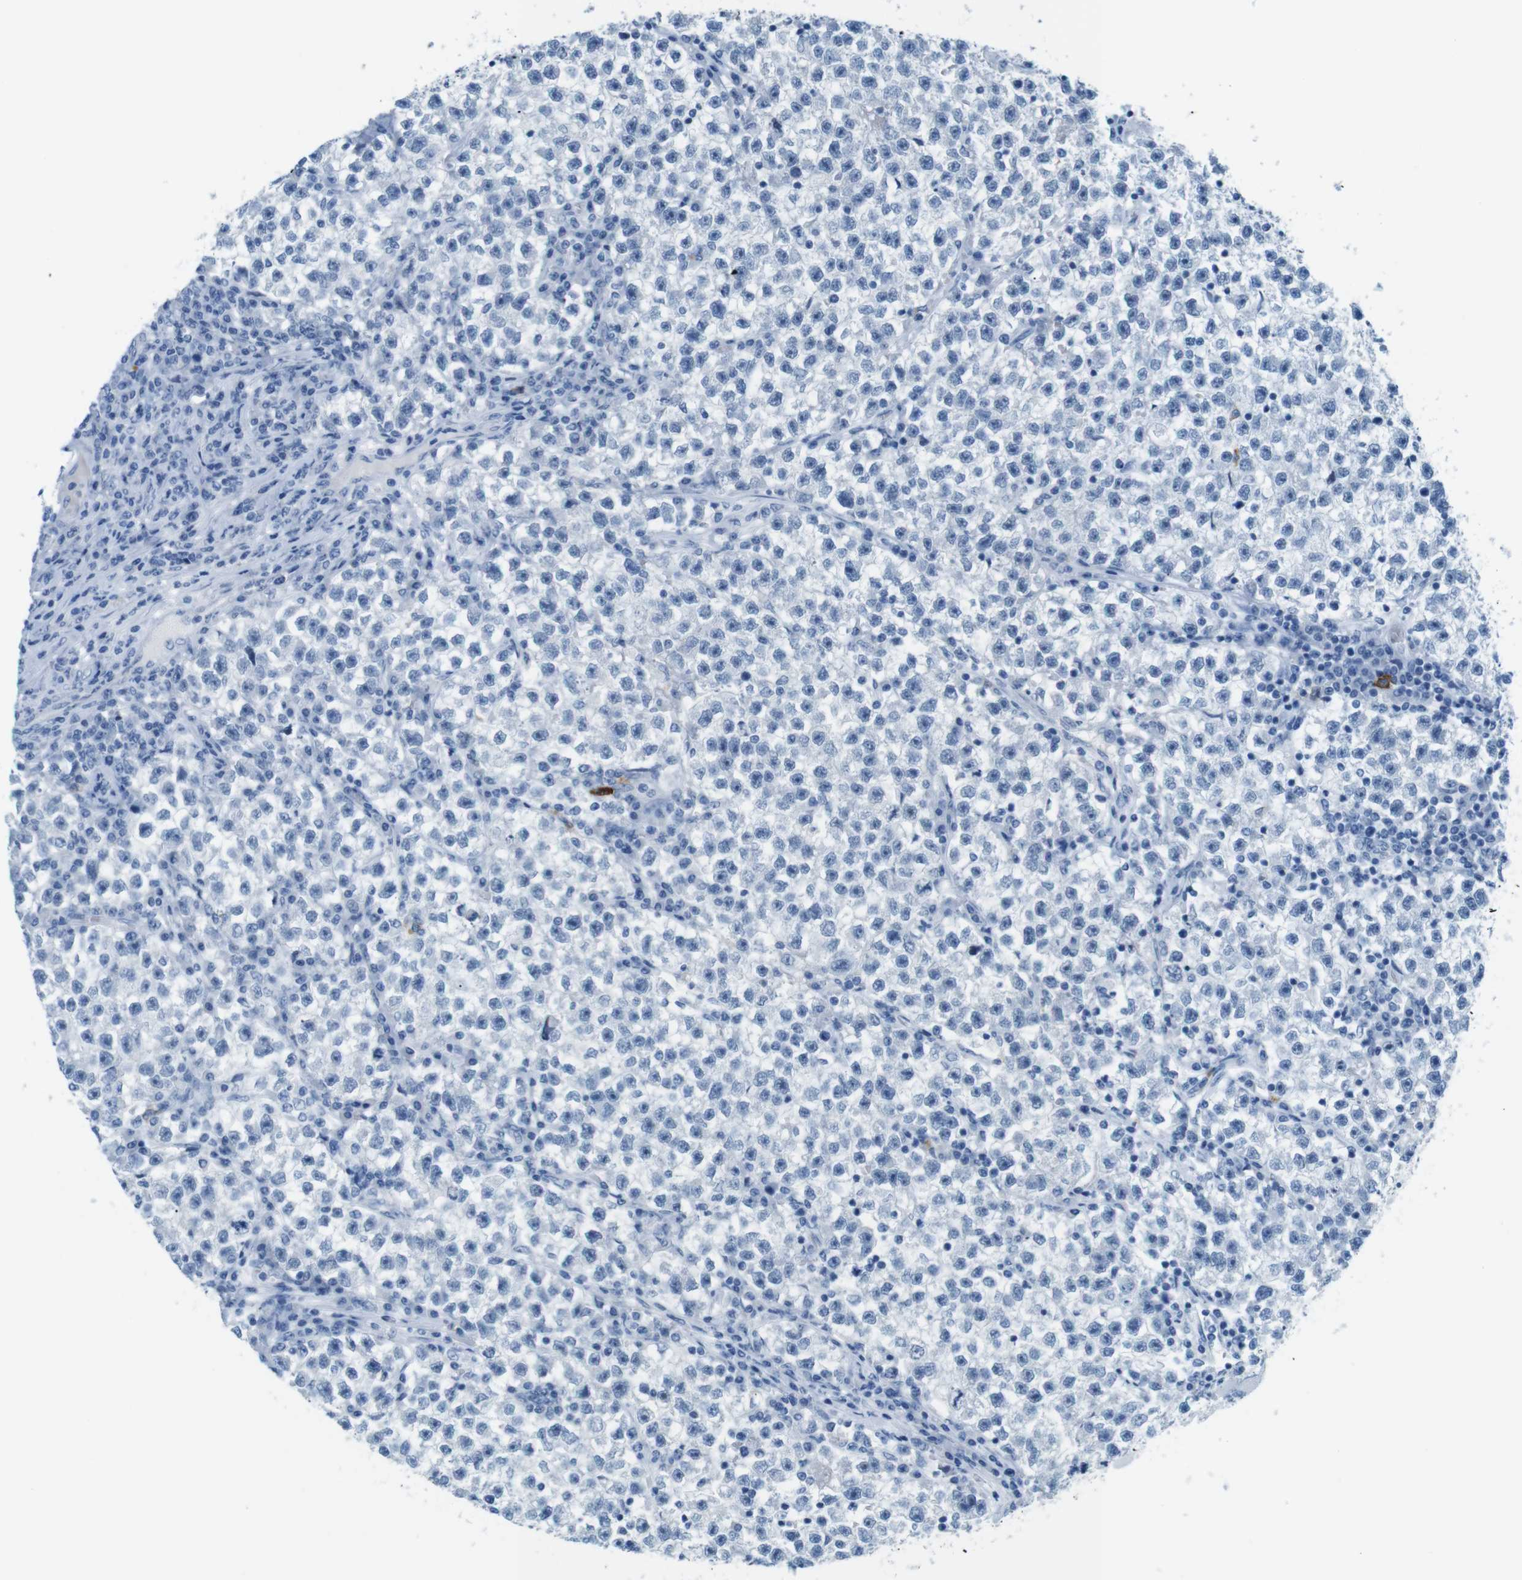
{"staining": {"intensity": "negative", "quantity": "none", "location": "none"}, "tissue": "testis cancer", "cell_type": "Tumor cells", "image_type": "cancer", "snomed": [{"axis": "morphology", "description": "Seminoma, NOS"}, {"axis": "topography", "description": "Testis"}], "caption": "This is a photomicrograph of immunohistochemistry (IHC) staining of testis cancer, which shows no positivity in tumor cells.", "gene": "MCEMP1", "patient": {"sex": "male", "age": 22}}